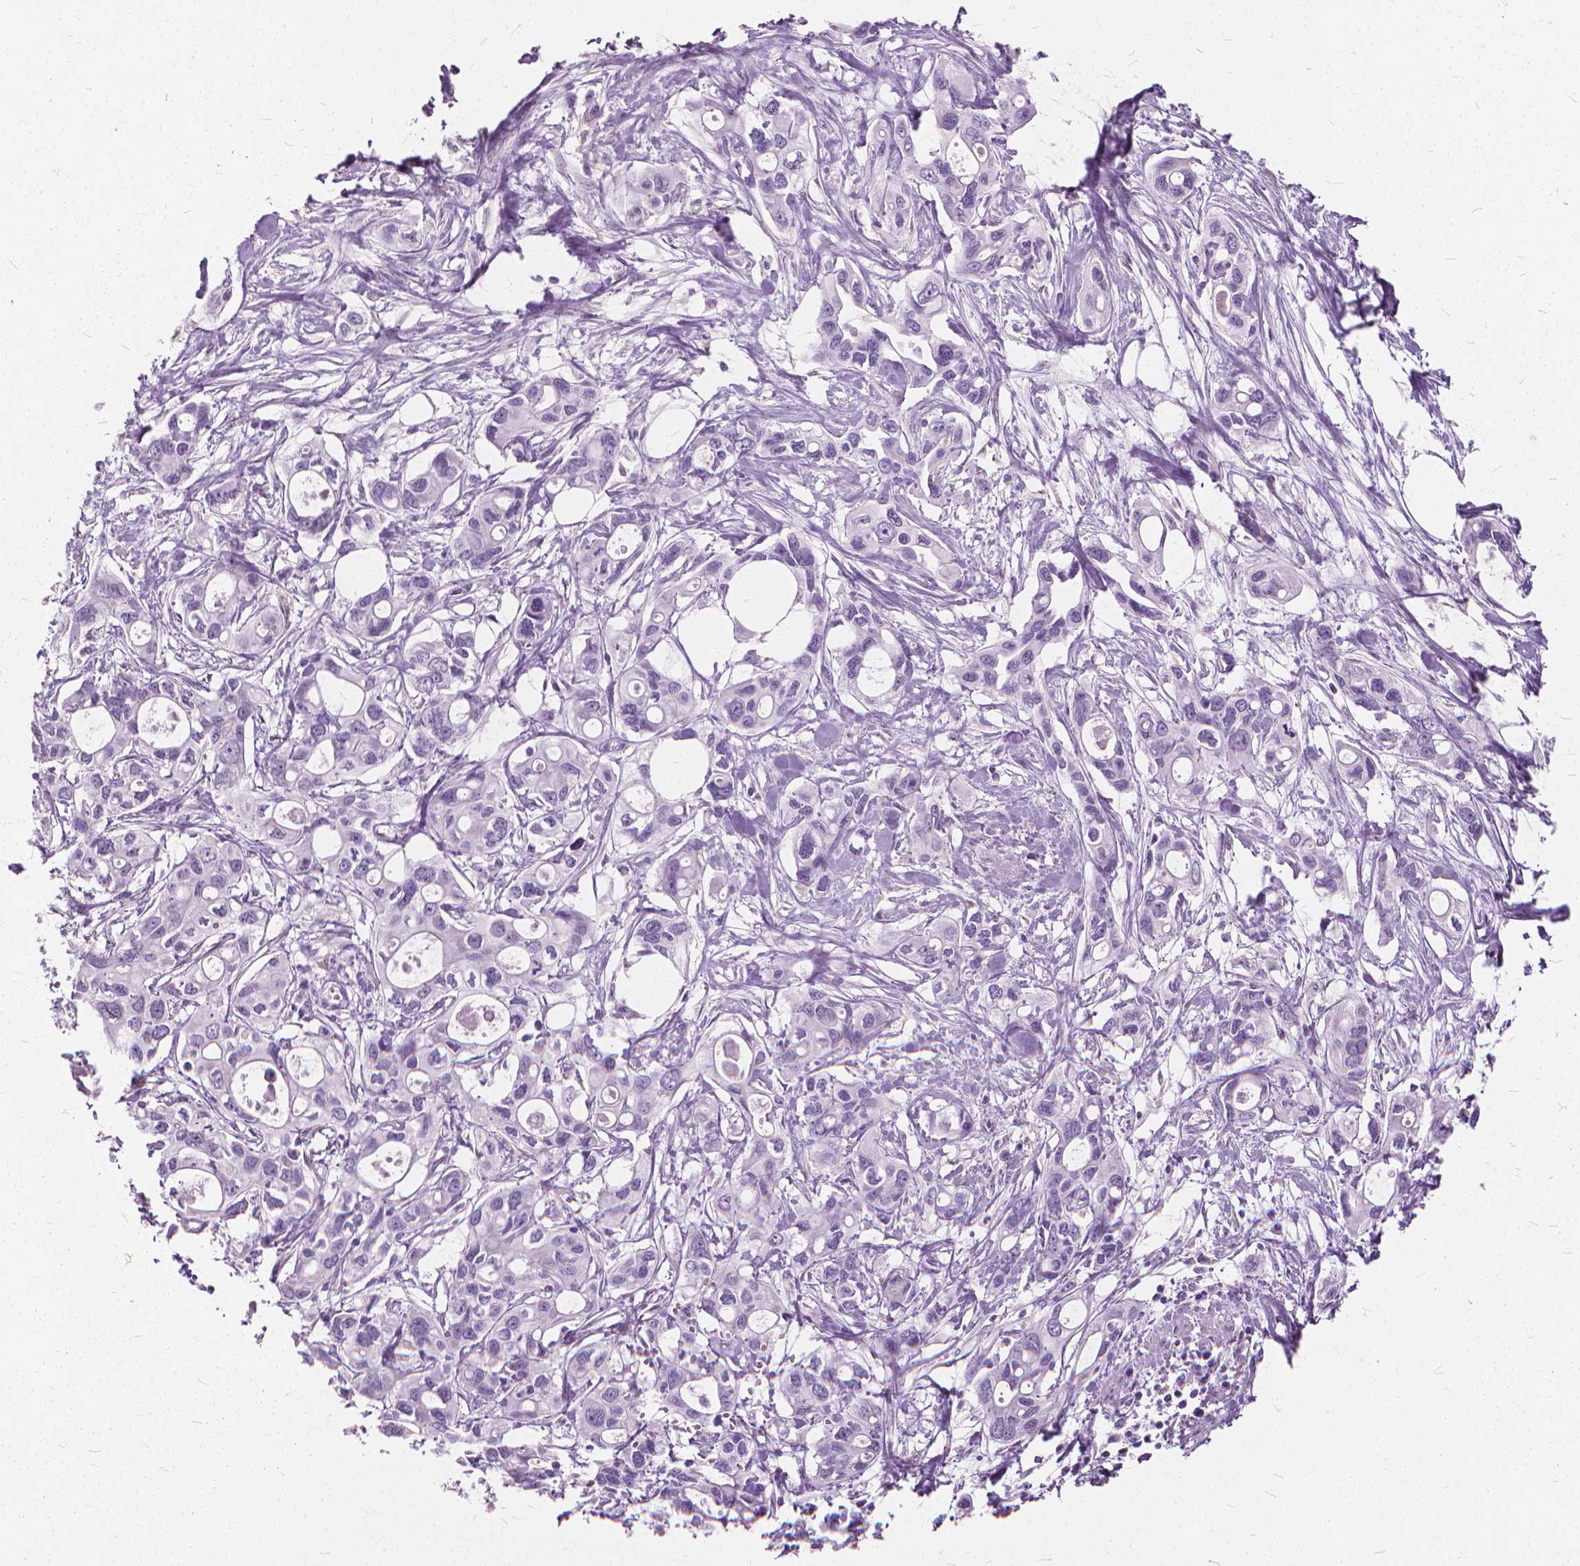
{"staining": {"intensity": "negative", "quantity": "none", "location": "none"}, "tissue": "pancreatic cancer", "cell_type": "Tumor cells", "image_type": "cancer", "snomed": [{"axis": "morphology", "description": "Adenocarcinoma, NOS"}, {"axis": "topography", "description": "Pancreas"}], "caption": "The immunohistochemistry (IHC) histopathology image has no significant expression in tumor cells of adenocarcinoma (pancreatic) tissue.", "gene": "DNM1", "patient": {"sex": "male", "age": 60}}